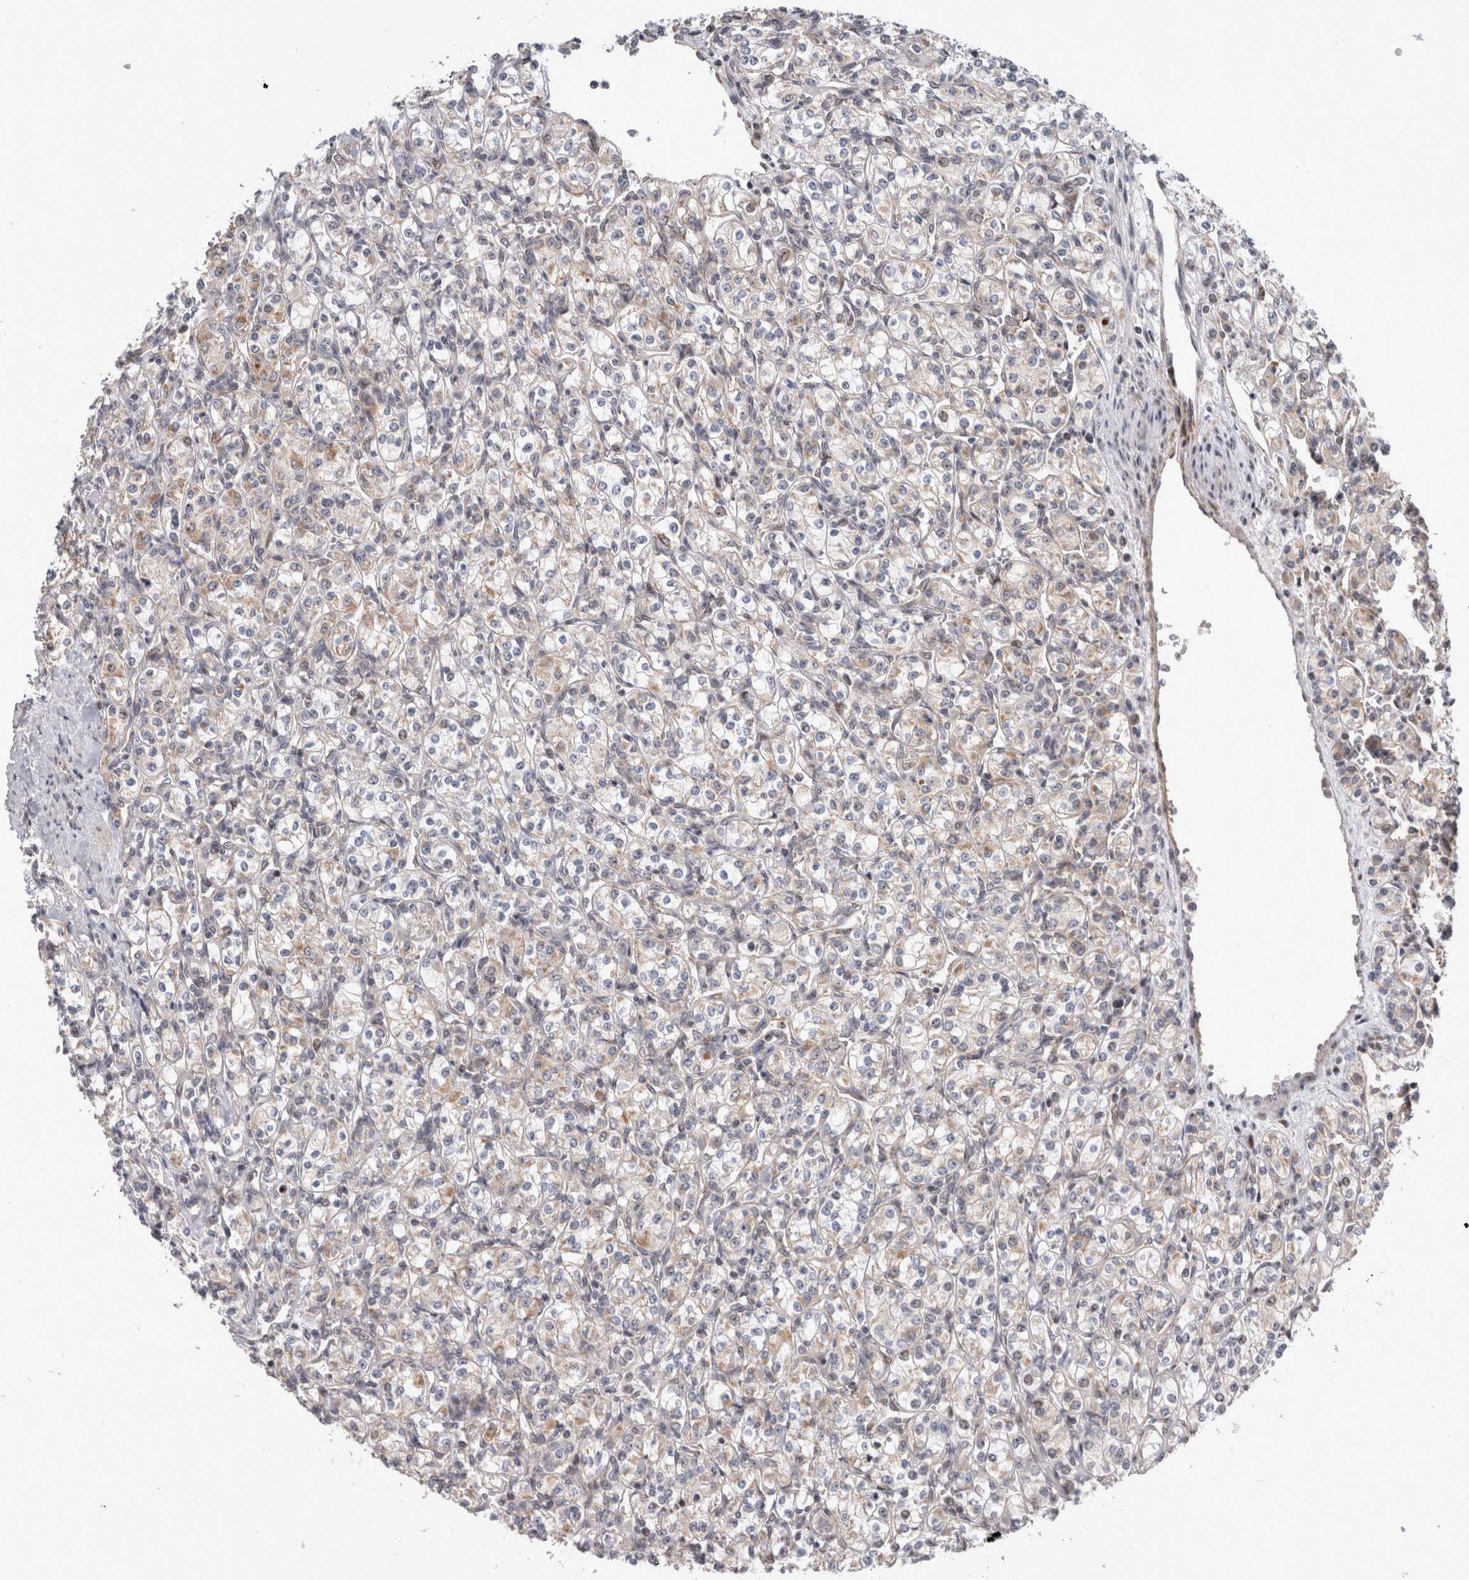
{"staining": {"intensity": "weak", "quantity": "<25%", "location": "cytoplasmic/membranous"}, "tissue": "renal cancer", "cell_type": "Tumor cells", "image_type": "cancer", "snomed": [{"axis": "morphology", "description": "Adenocarcinoma, NOS"}, {"axis": "topography", "description": "Kidney"}], "caption": "Photomicrograph shows no protein positivity in tumor cells of adenocarcinoma (renal) tissue.", "gene": "MRPL37", "patient": {"sex": "male", "age": 77}}